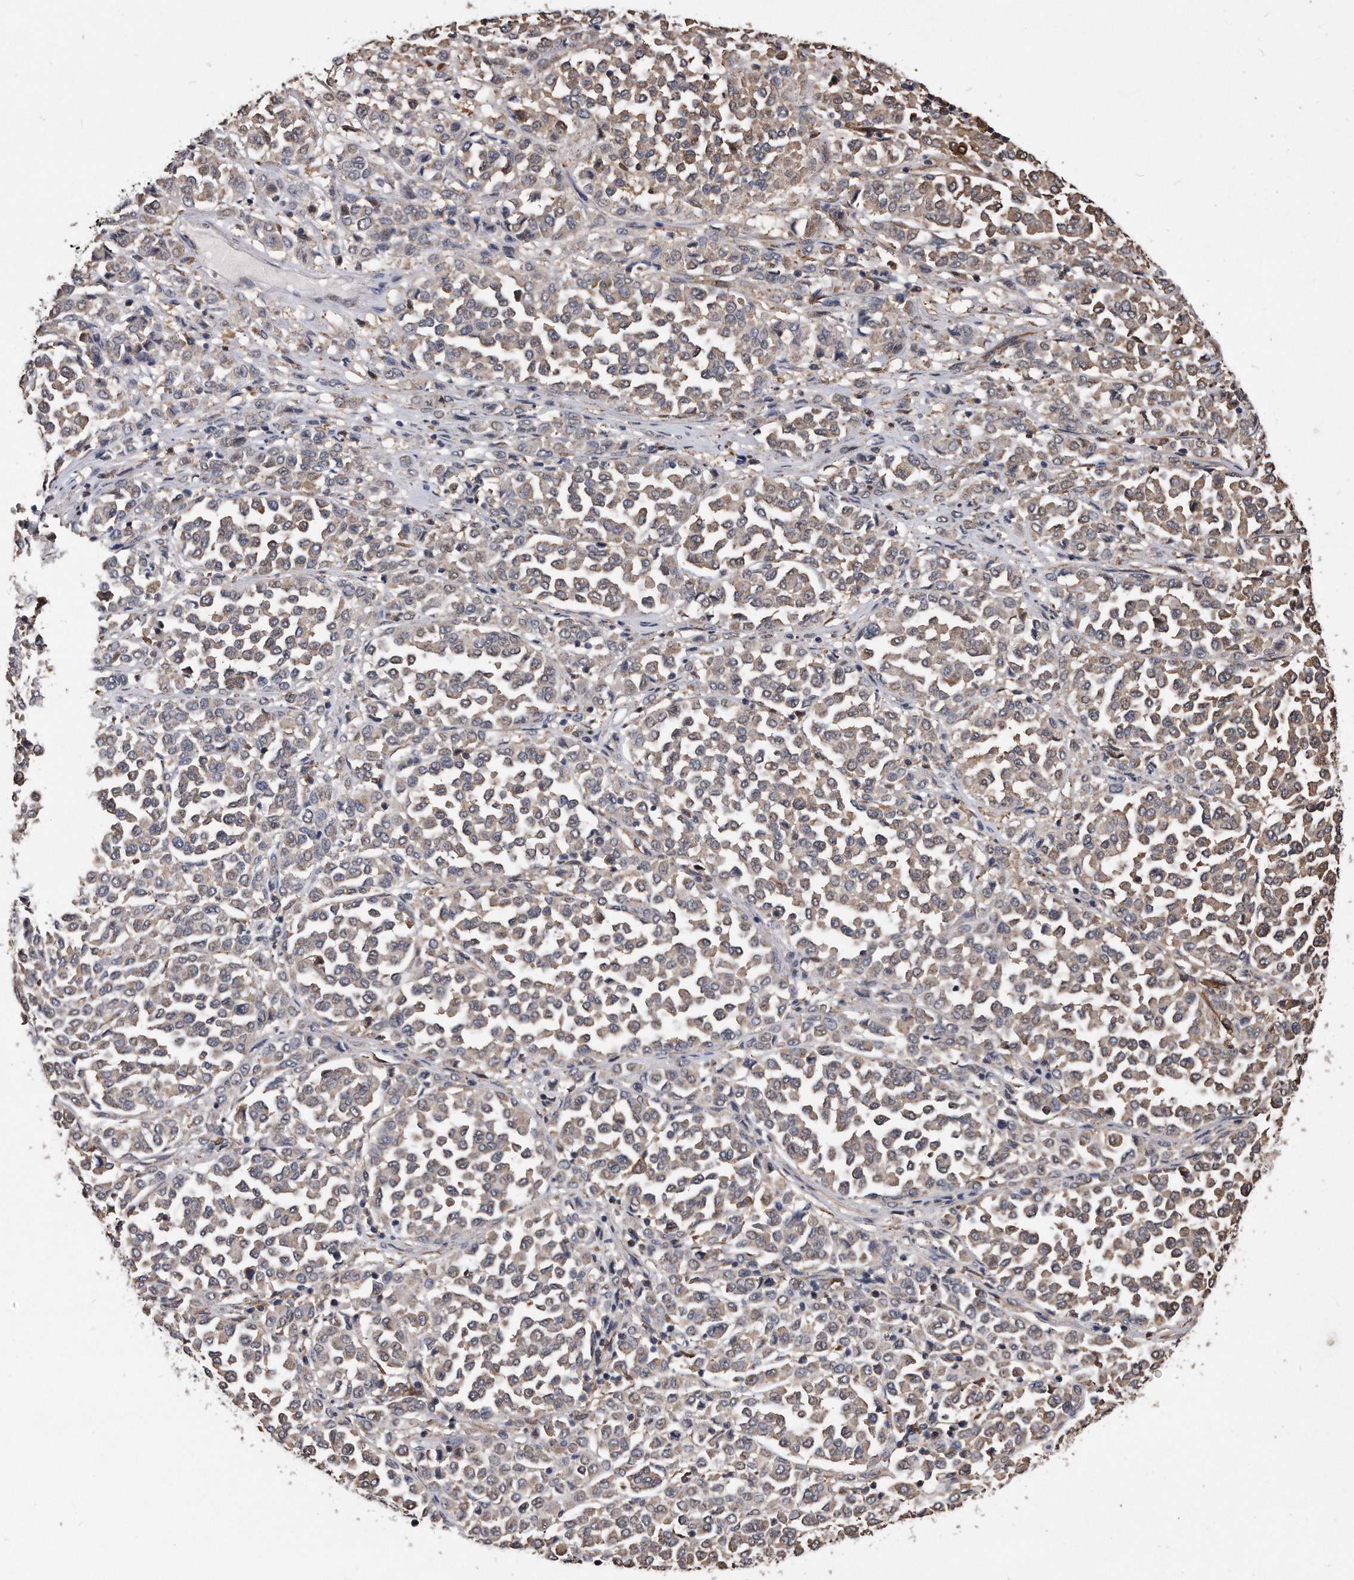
{"staining": {"intensity": "weak", "quantity": ">75%", "location": "cytoplasmic/membranous"}, "tissue": "melanoma", "cell_type": "Tumor cells", "image_type": "cancer", "snomed": [{"axis": "morphology", "description": "Malignant melanoma, Metastatic site"}, {"axis": "topography", "description": "Pancreas"}], "caption": "Brown immunohistochemical staining in human melanoma reveals weak cytoplasmic/membranous staining in approximately >75% of tumor cells. Using DAB (3,3'-diaminobenzidine) (brown) and hematoxylin (blue) stains, captured at high magnification using brightfield microscopy.", "gene": "IL20RA", "patient": {"sex": "female", "age": 30}}